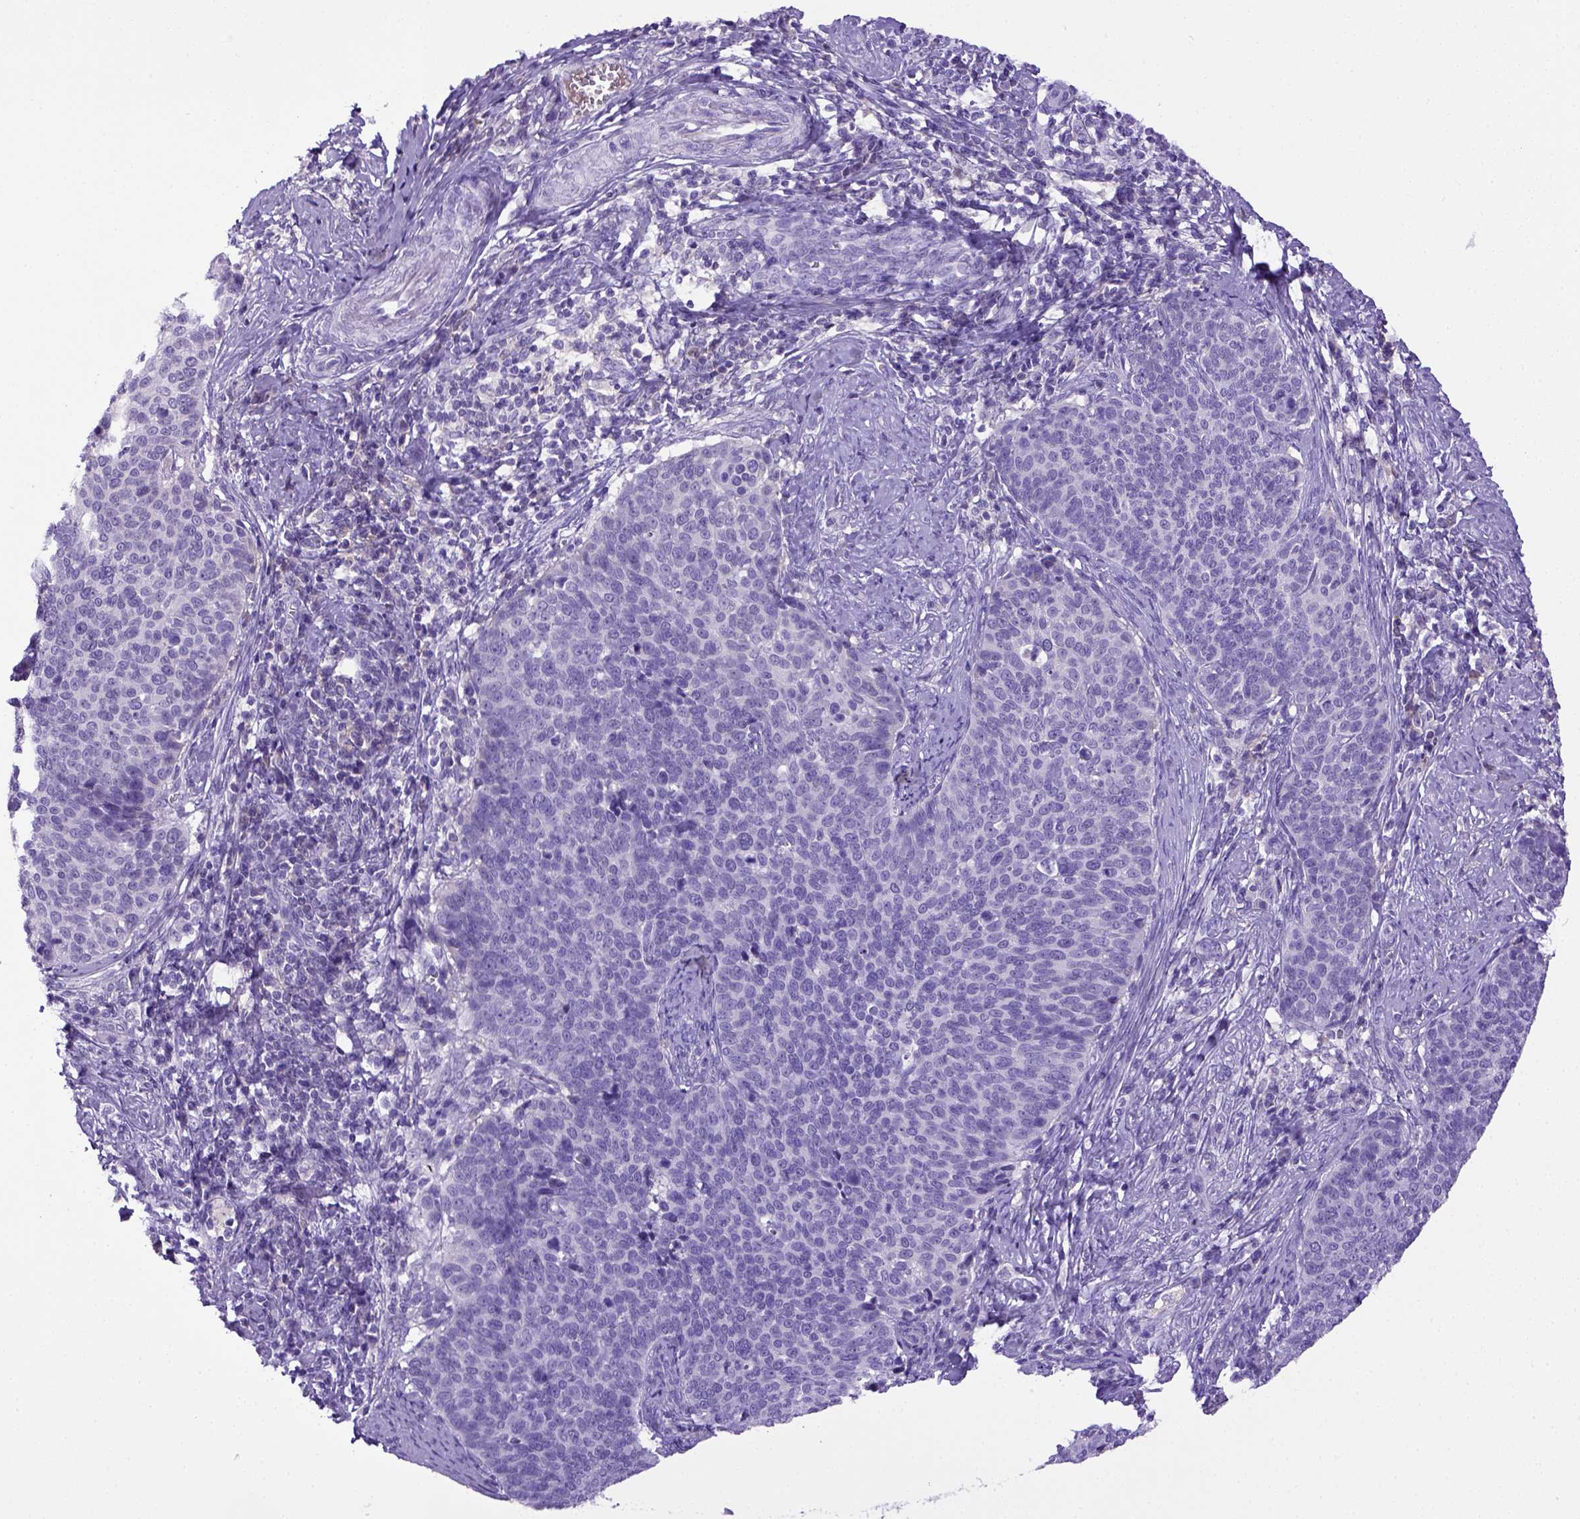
{"staining": {"intensity": "negative", "quantity": "none", "location": "none"}, "tissue": "cervical cancer", "cell_type": "Tumor cells", "image_type": "cancer", "snomed": [{"axis": "morphology", "description": "Normal tissue, NOS"}, {"axis": "morphology", "description": "Squamous cell carcinoma, NOS"}, {"axis": "topography", "description": "Cervix"}], "caption": "Immunohistochemistry image of human squamous cell carcinoma (cervical) stained for a protein (brown), which exhibits no expression in tumor cells. (Stains: DAB (3,3'-diaminobenzidine) IHC with hematoxylin counter stain, Microscopy: brightfield microscopy at high magnification).", "gene": "ITIH4", "patient": {"sex": "female", "age": 39}}